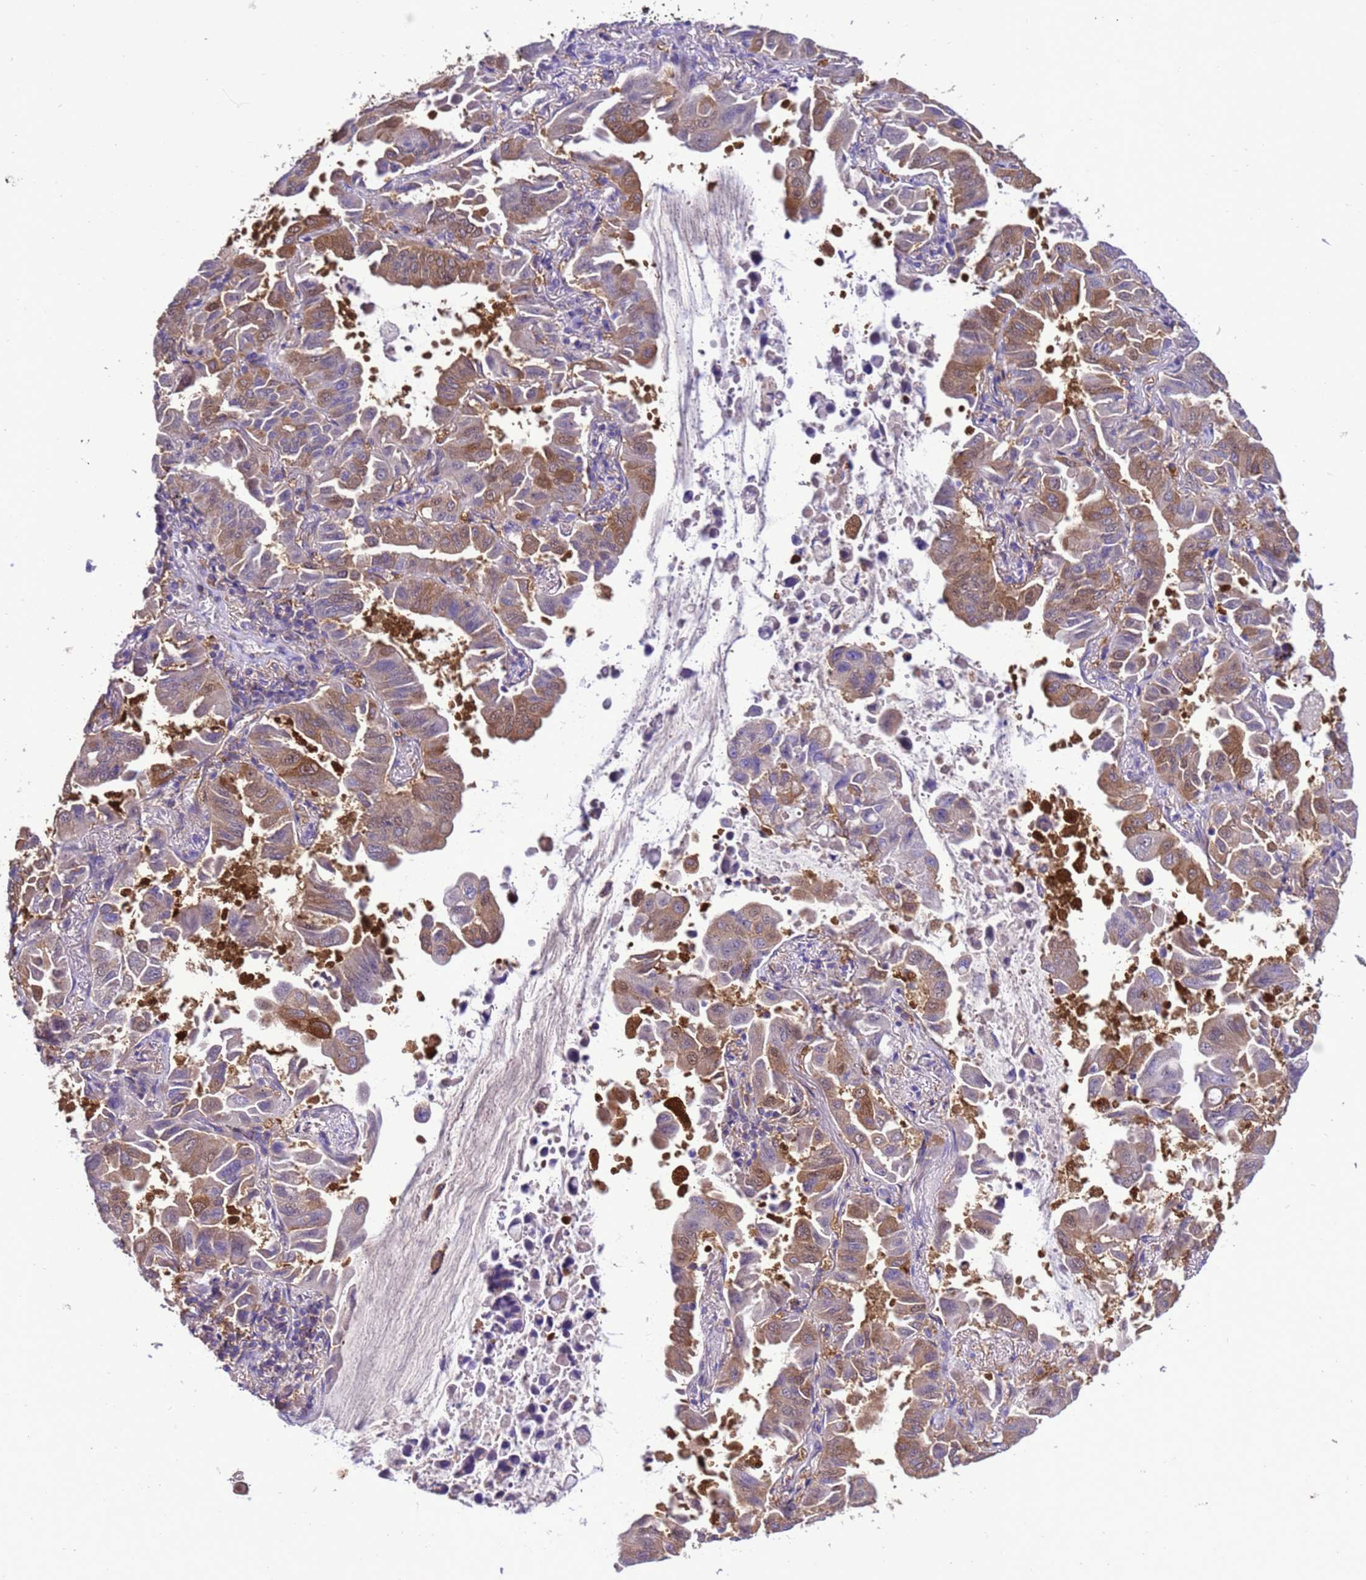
{"staining": {"intensity": "moderate", "quantity": "25%-75%", "location": "cytoplasmic/membranous"}, "tissue": "lung cancer", "cell_type": "Tumor cells", "image_type": "cancer", "snomed": [{"axis": "morphology", "description": "Adenocarcinoma, NOS"}, {"axis": "topography", "description": "Lung"}], "caption": "Lung cancer stained with DAB immunohistochemistry (IHC) exhibits medium levels of moderate cytoplasmic/membranous positivity in about 25%-75% of tumor cells.", "gene": "RABEP2", "patient": {"sex": "male", "age": 64}}